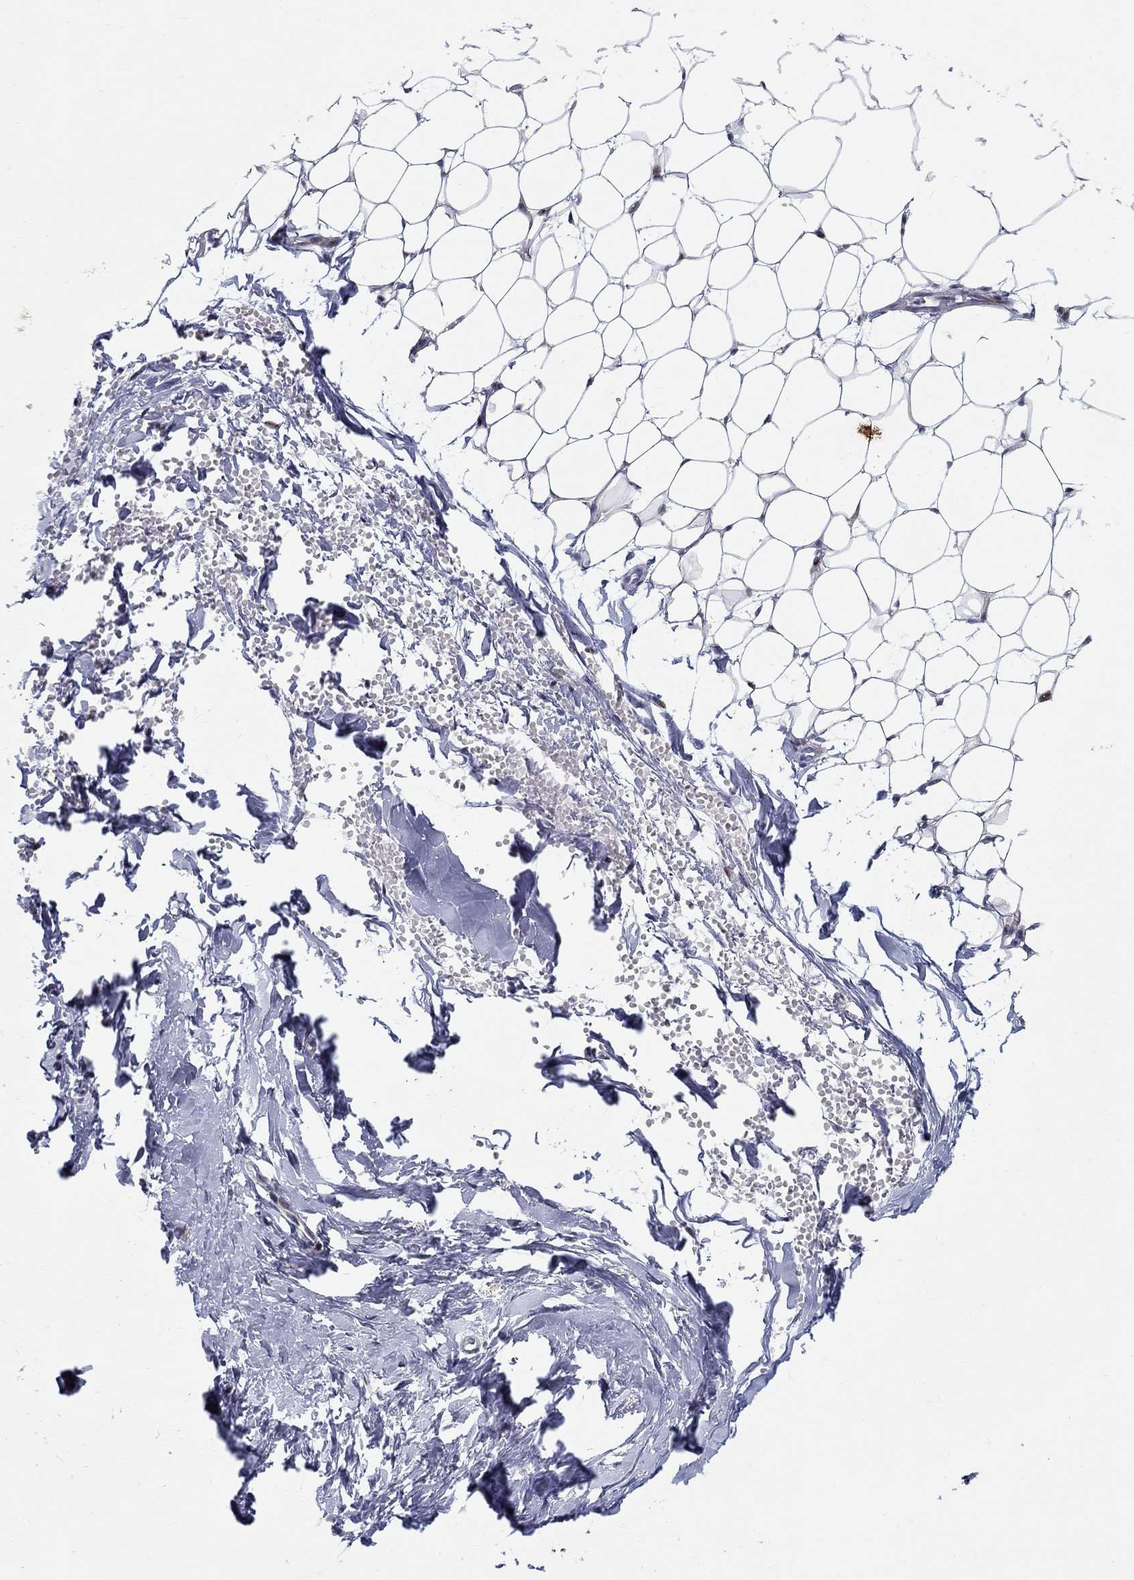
{"staining": {"intensity": "negative", "quantity": "none", "location": "none"}, "tissue": "breast", "cell_type": "Adipocytes", "image_type": "normal", "snomed": [{"axis": "morphology", "description": "Normal tissue, NOS"}, {"axis": "topography", "description": "Breast"}], "caption": "The image exhibits no staining of adipocytes in benign breast.", "gene": "RAPGEF5", "patient": {"sex": "female", "age": 37}}